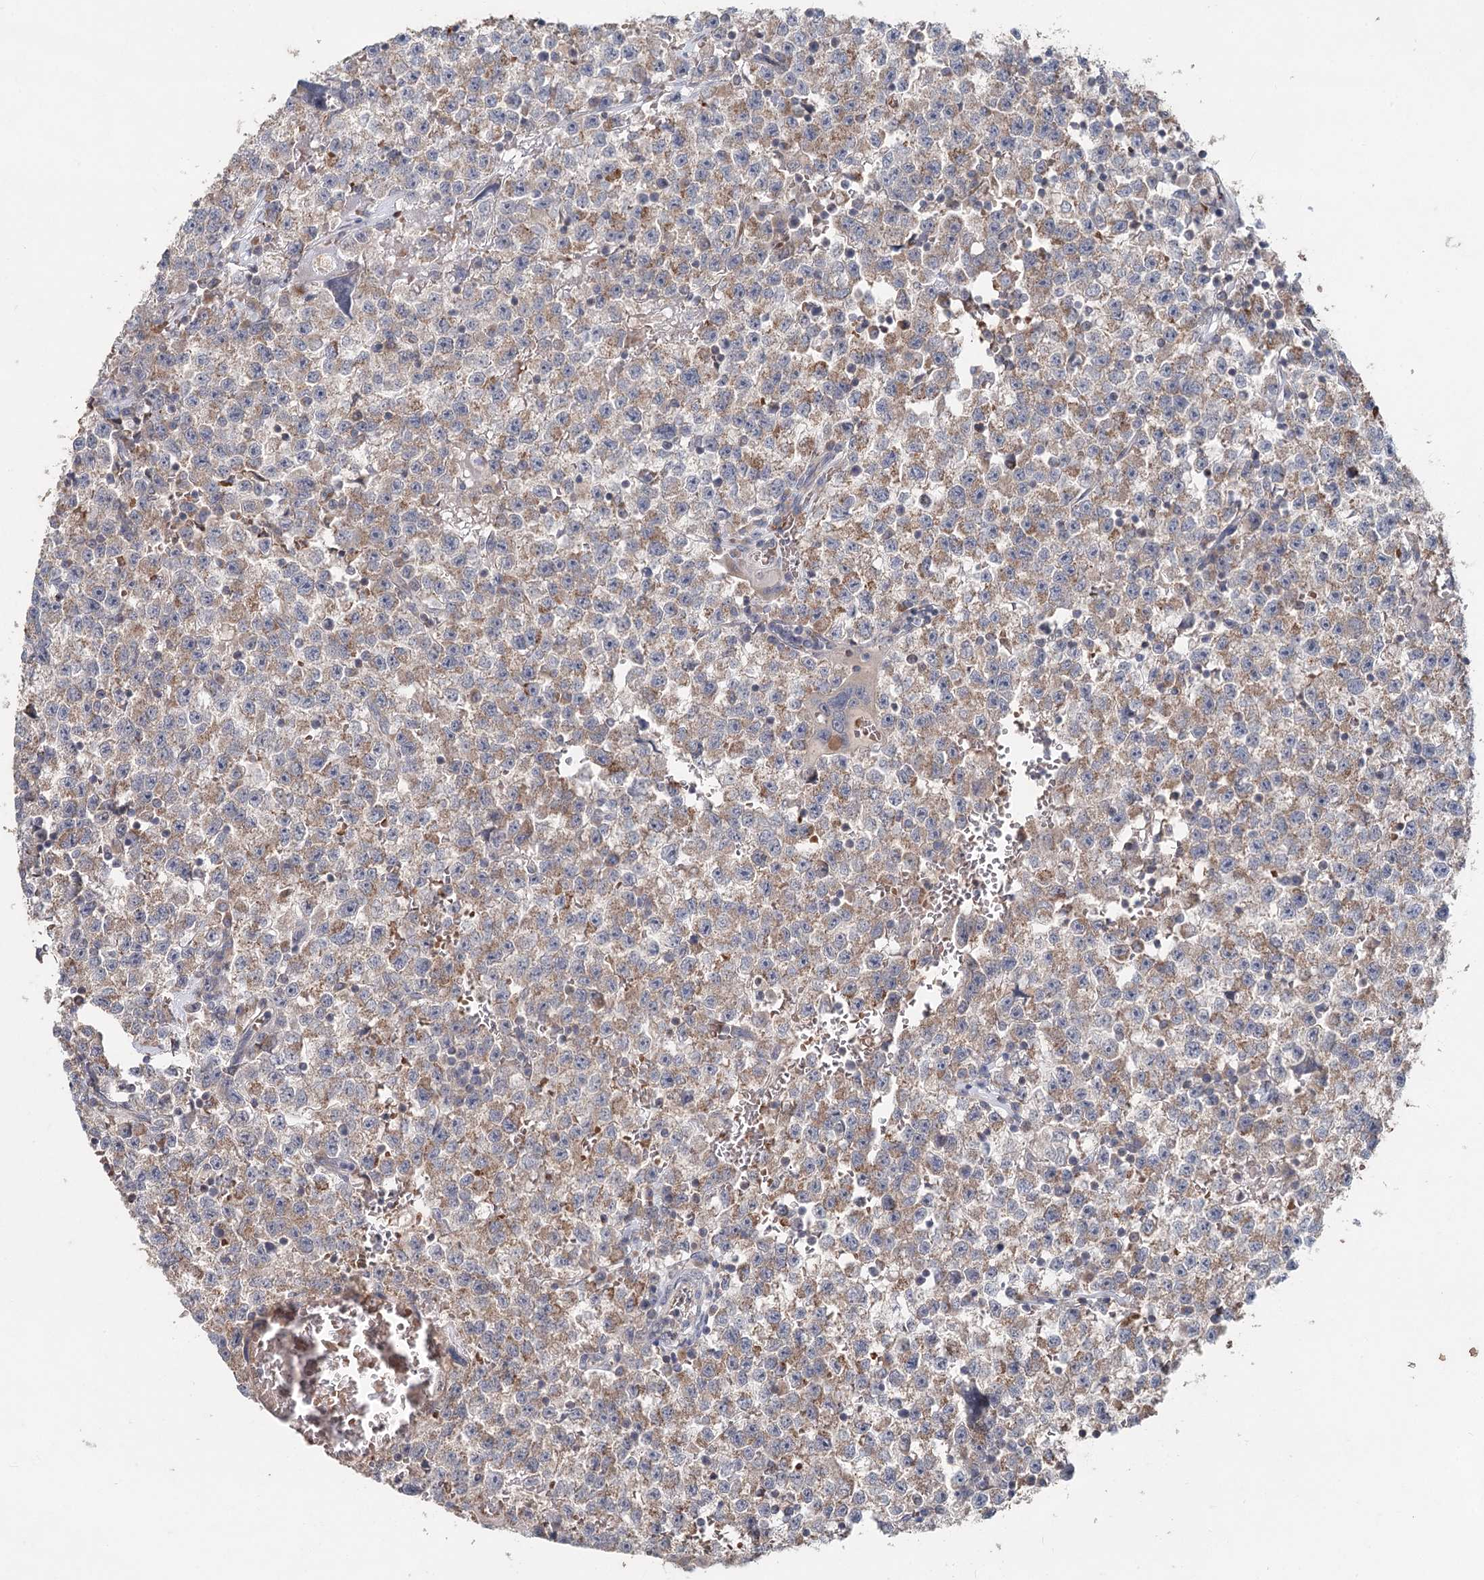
{"staining": {"intensity": "weak", "quantity": ">75%", "location": "cytoplasmic/membranous"}, "tissue": "testis cancer", "cell_type": "Tumor cells", "image_type": "cancer", "snomed": [{"axis": "morphology", "description": "Seminoma, NOS"}, {"axis": "topography", "description": "Testis"}], "caption": "Testis cancer stained with a brown dye shows weak cytoplasmic/membranous positive expression in approximately >75% of tumor cells.", "gene": "FBXO7", "patient": {"sex": "male", "age": 22}}